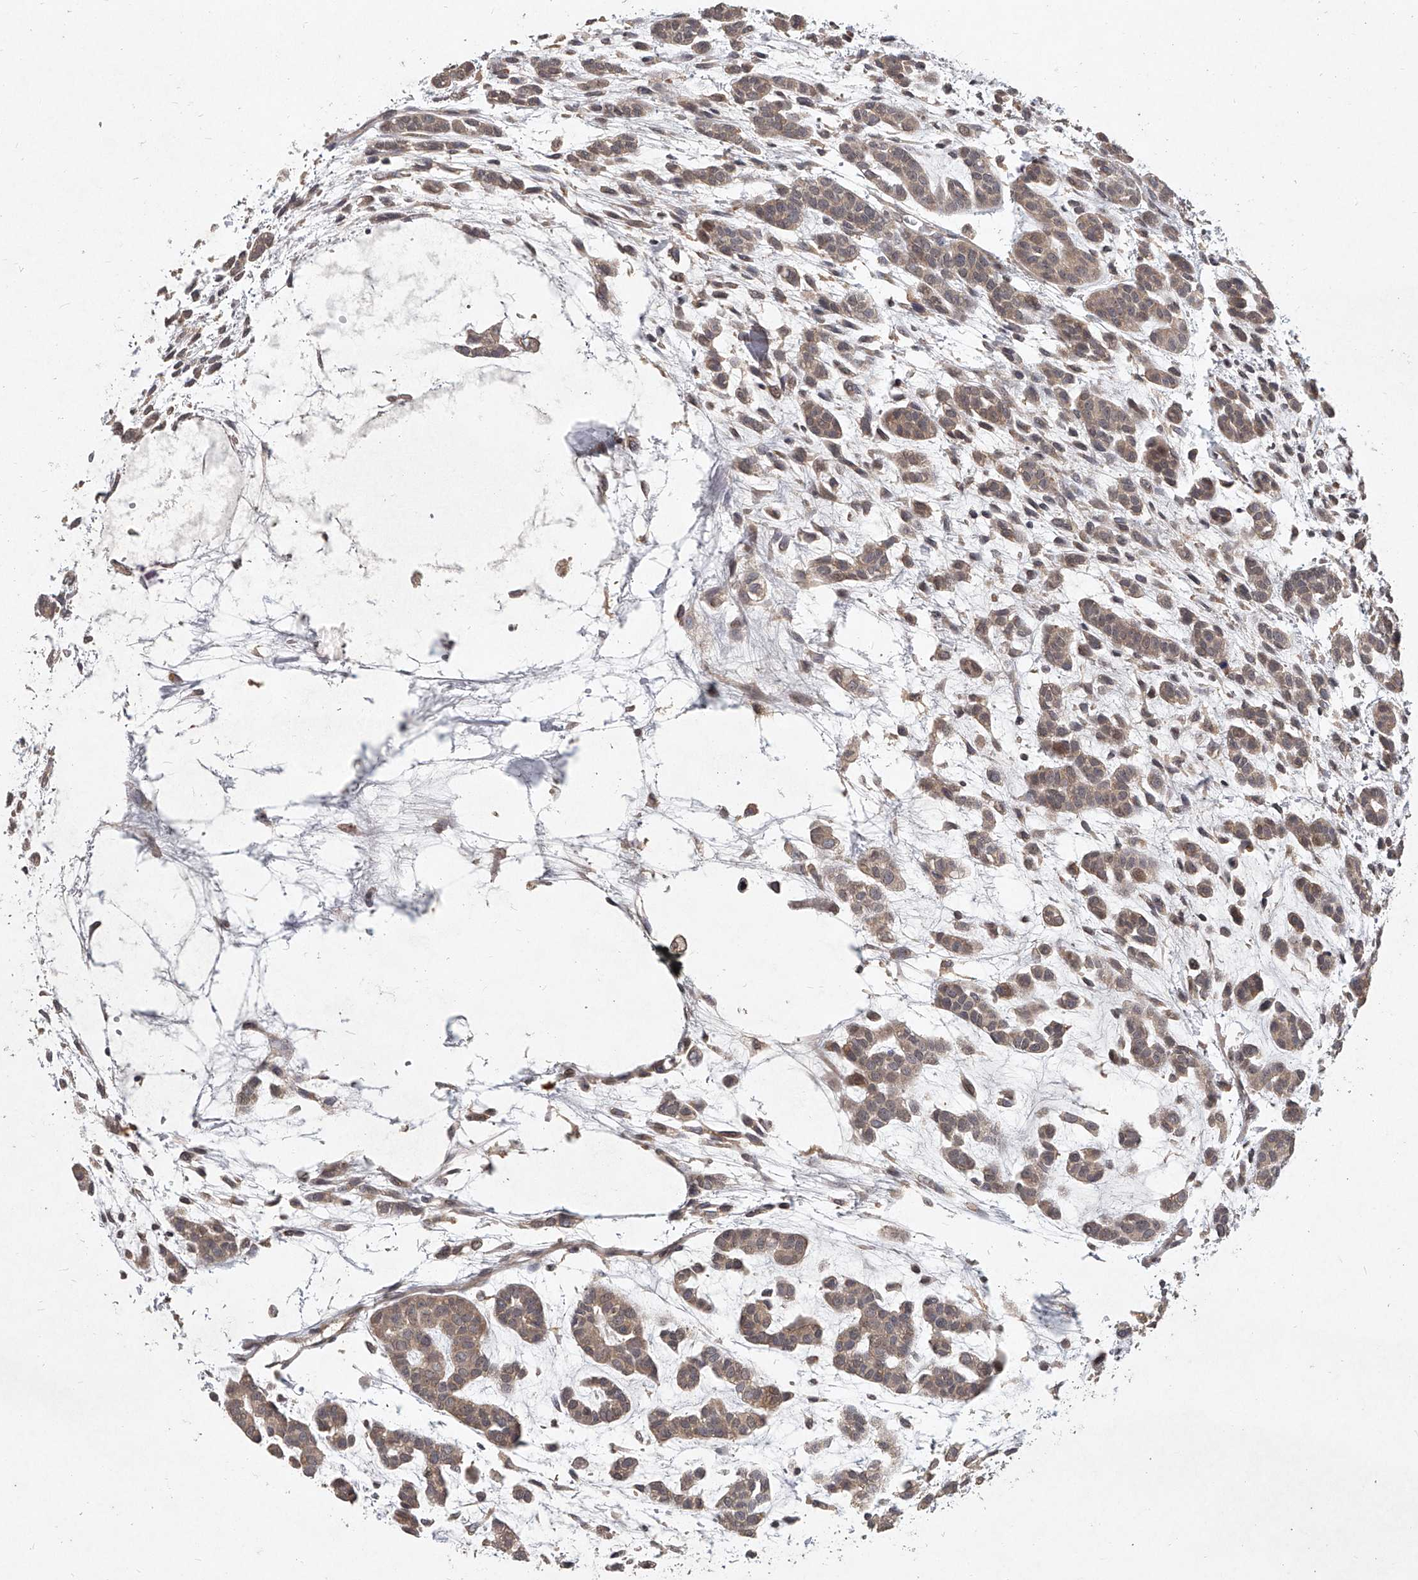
{"staining": {"intensity": "weak", "quantity": ">75%", "location": "cytoplasmic/membranous,nuclear"}, "tissue": "head and neck cancer", "cell_type": "Tumor cells", "image_type": "cancer", "snomed": [{"axis": "morphology", "description": "Adenocarcinoma, NOS"}, {"axis": "morphology", "description": "Adenoma, NOS"}, {"axis": "topography", "description": "Head-Neck"}], "caption": "Head and neck adenoma was stained to show a protein in brown. There is low levels of weak cytoplasmic/membranous and nuclear staining in approximately >75% of tumor cells.", "gene": "SLC37A1", "patient": {"sex": "female", "age": 55}}